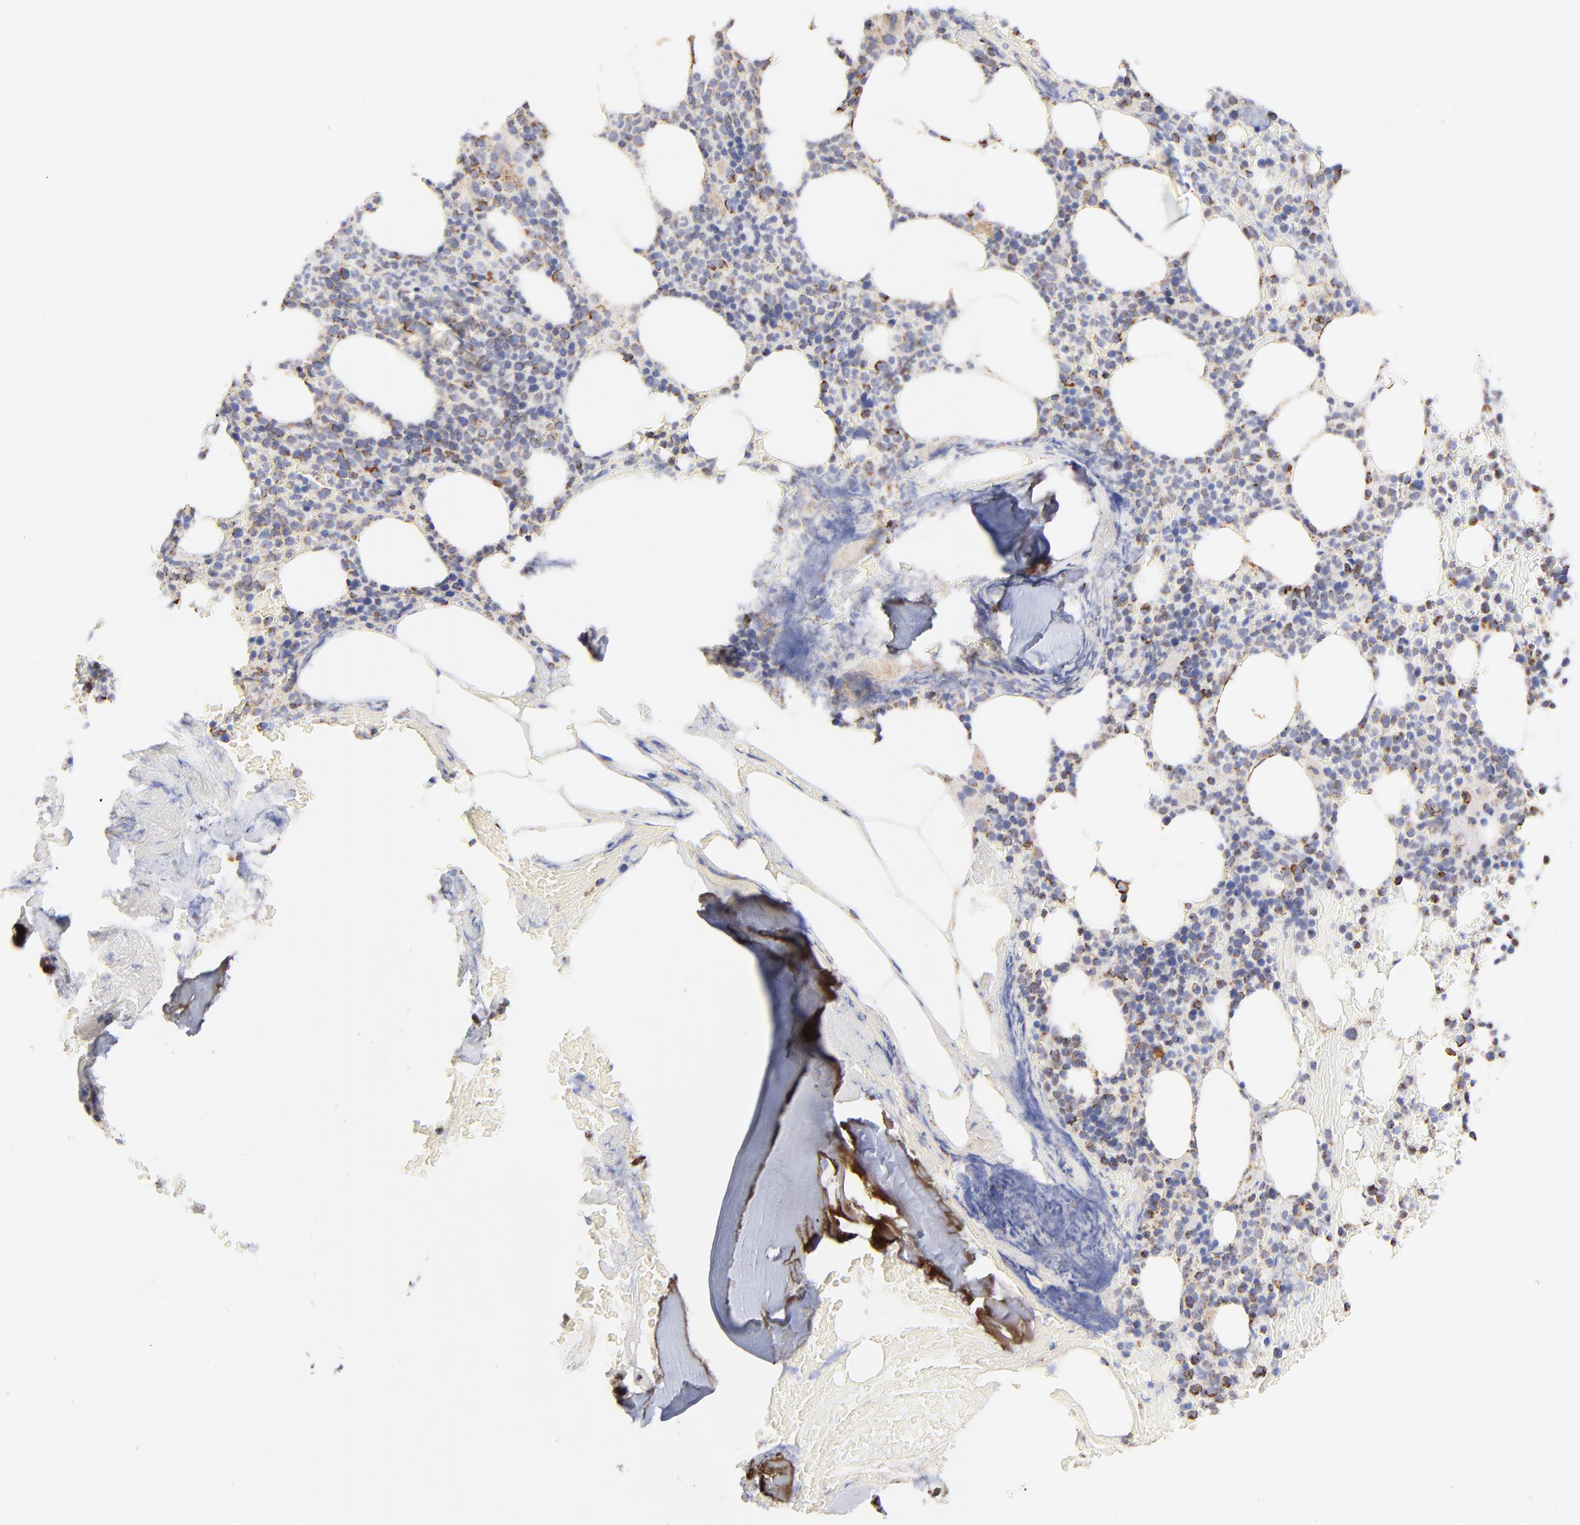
{"staining": {"intensity": "moderate", "quantity": "25%-75%", "location": "cytoplasmic/membranous"}, "tissue": "bone marrow", "cell_type": "Hematopoietic cells", "image_type": "normal", "snomed": [{"axis": "morphology", "description": "Normal tissue, NOS"}, {"axis": "topography", "description": "Bone marrow"}], "caption": "Moderate cytoplasmic/membranous expression is present in approximately 25%-75% of hematopoietic cells in benign bone marrow. Using DAB (3,3'-diaminobenzidine) (brown) and hematoxylin (blue) stains, captured at high magnification using brightfield microscopy.", "gene": "COX4I1", "patient": {"sex": "female", "age": 66}}